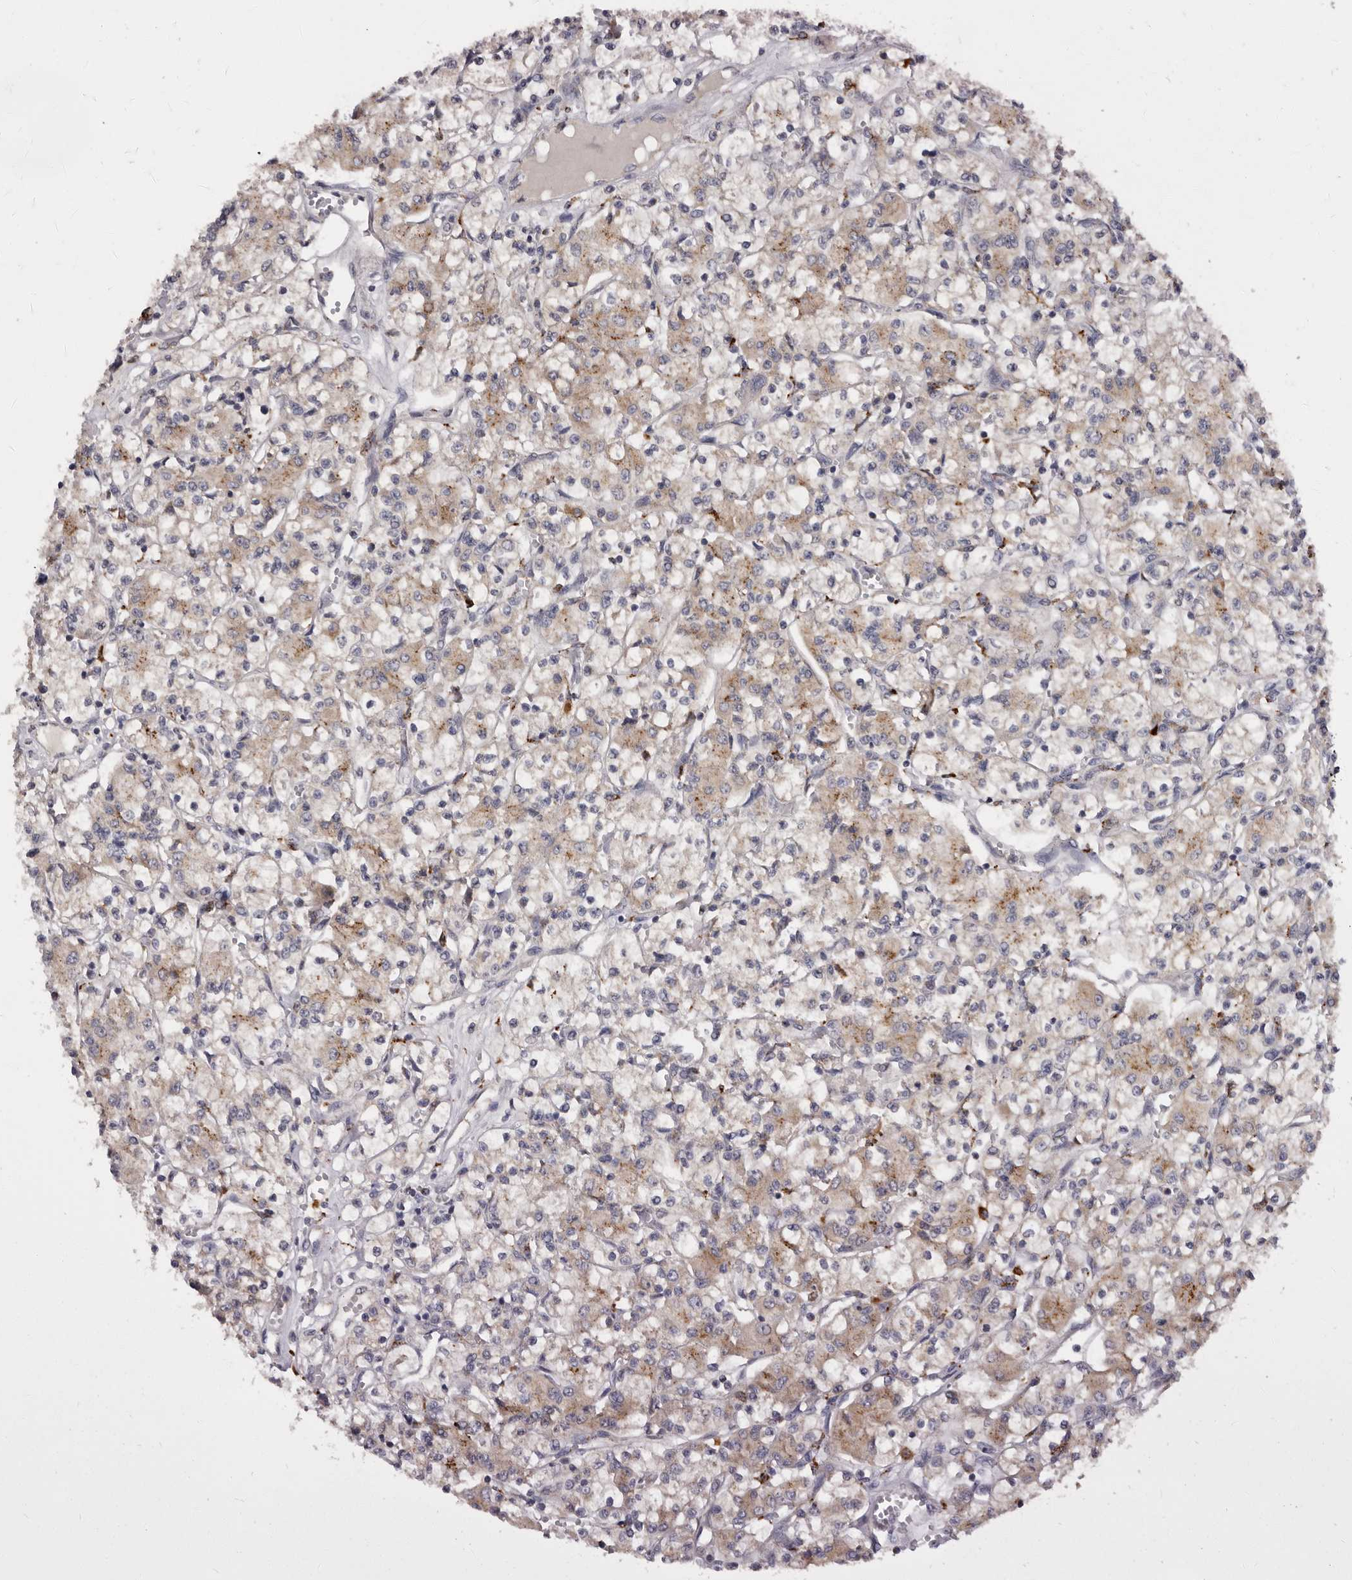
{"staining": {"intensity": "weak", "quantity": ">75%", "location": "cytoplasmic/membranous"}, "tissue": "renal cancer", "cell_type": "Tumor cells", "image_type": "cancer", "snomed": [{"axis": "morphology", "description": "Adenocarcinoma, NOS"}, {"axis": "topography", "description": "Kidney"}], "caption": "Tumor cells reveal low levels of weak cytoplasmic/membranous staining in about >75% of cells in renal cancer.", "gene": "DAP", "patient": {"sex": "female", "age": 59}}